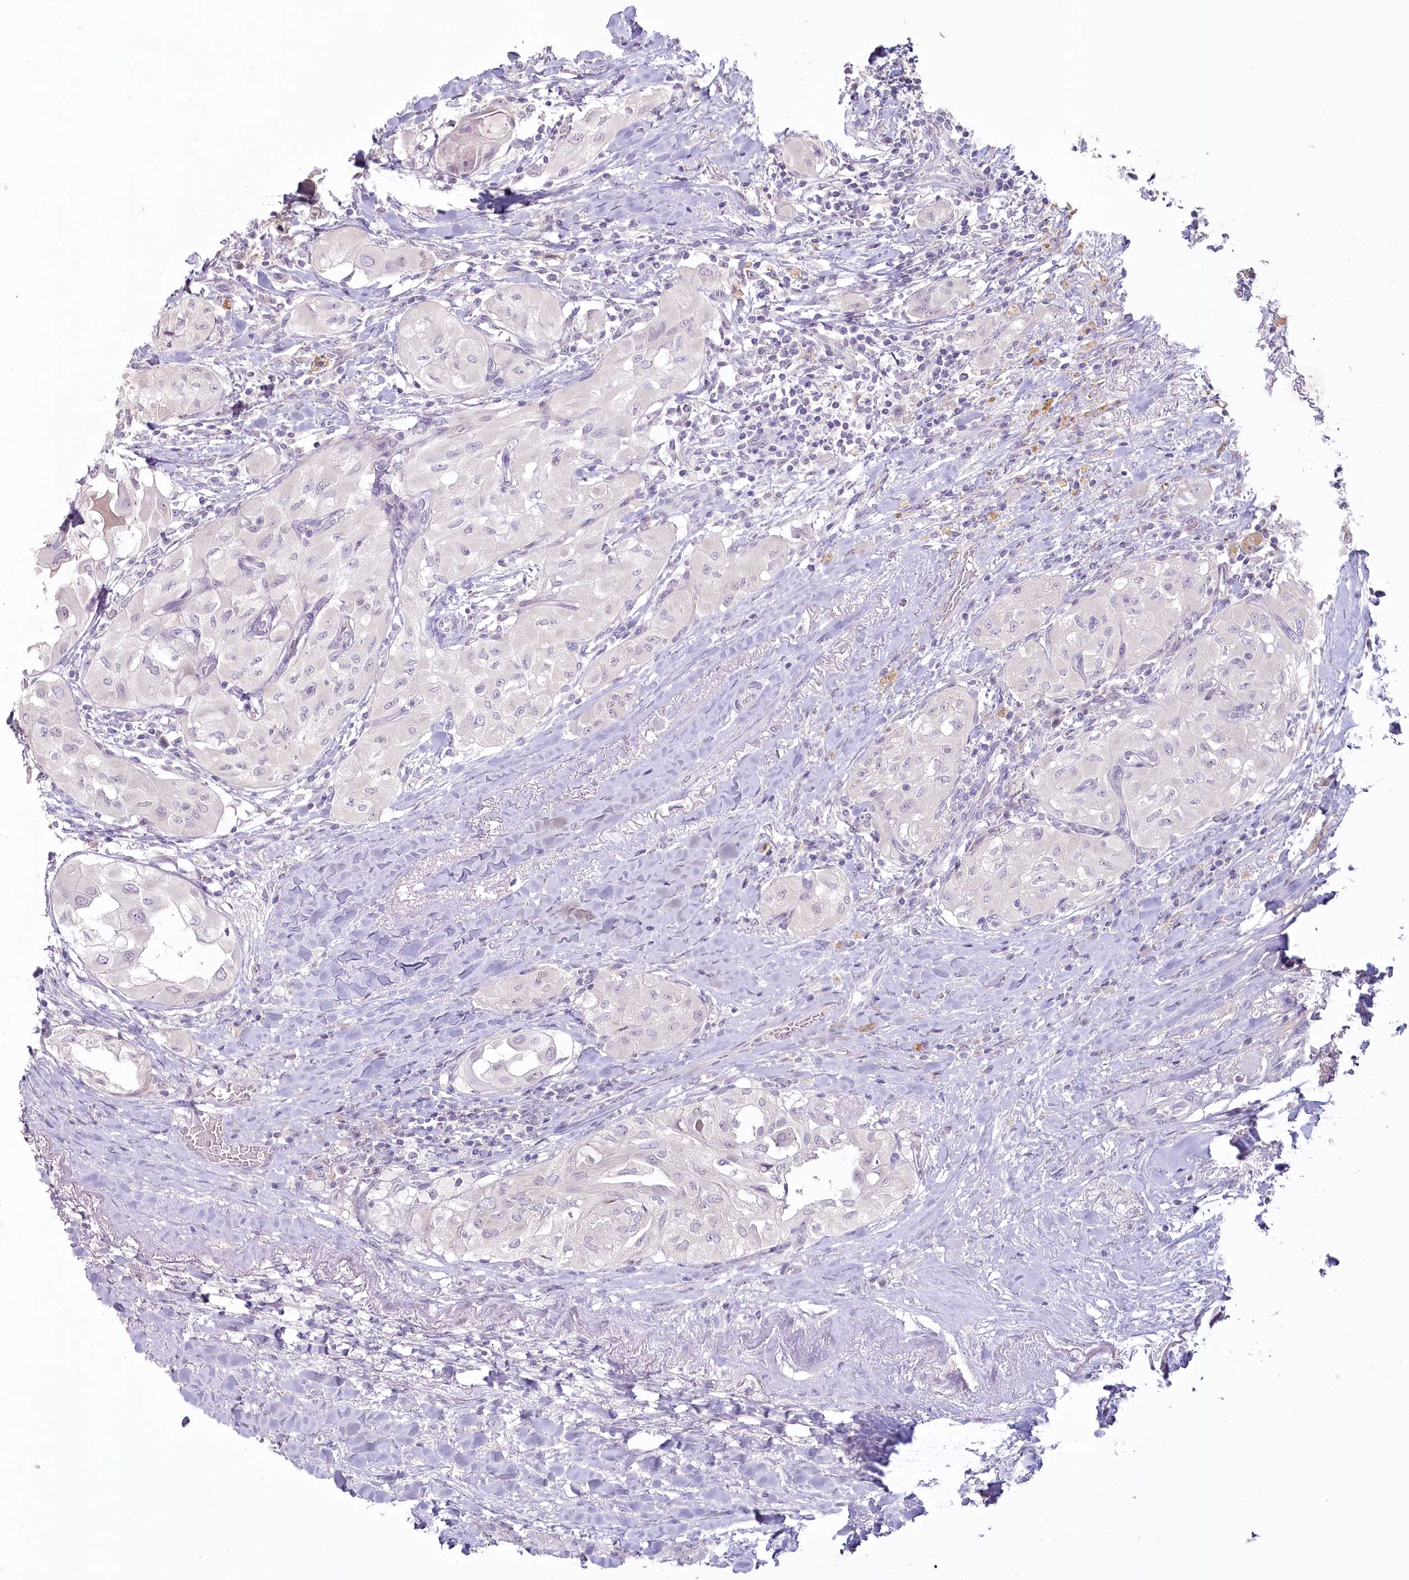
{"staining": {"intensity": "negative", "quantity": "none", "location": "none"}, "tissue": "thyroid cancer", "cell_type": "Tumor cells", "image_type": "cancer", "snomed": [{"axis": "morphology", "description": "Papillary adenocarcinoma, NOS"}, {"axis": "topography", "description": "Thyroid gland"}], "caption": "Human papillary adenocarcinoma (thyroid) stained for a protein using IHC shows no expression in tumor cells.", "gene": "USP11", "patient": {"sex": "female", "age": 59}}